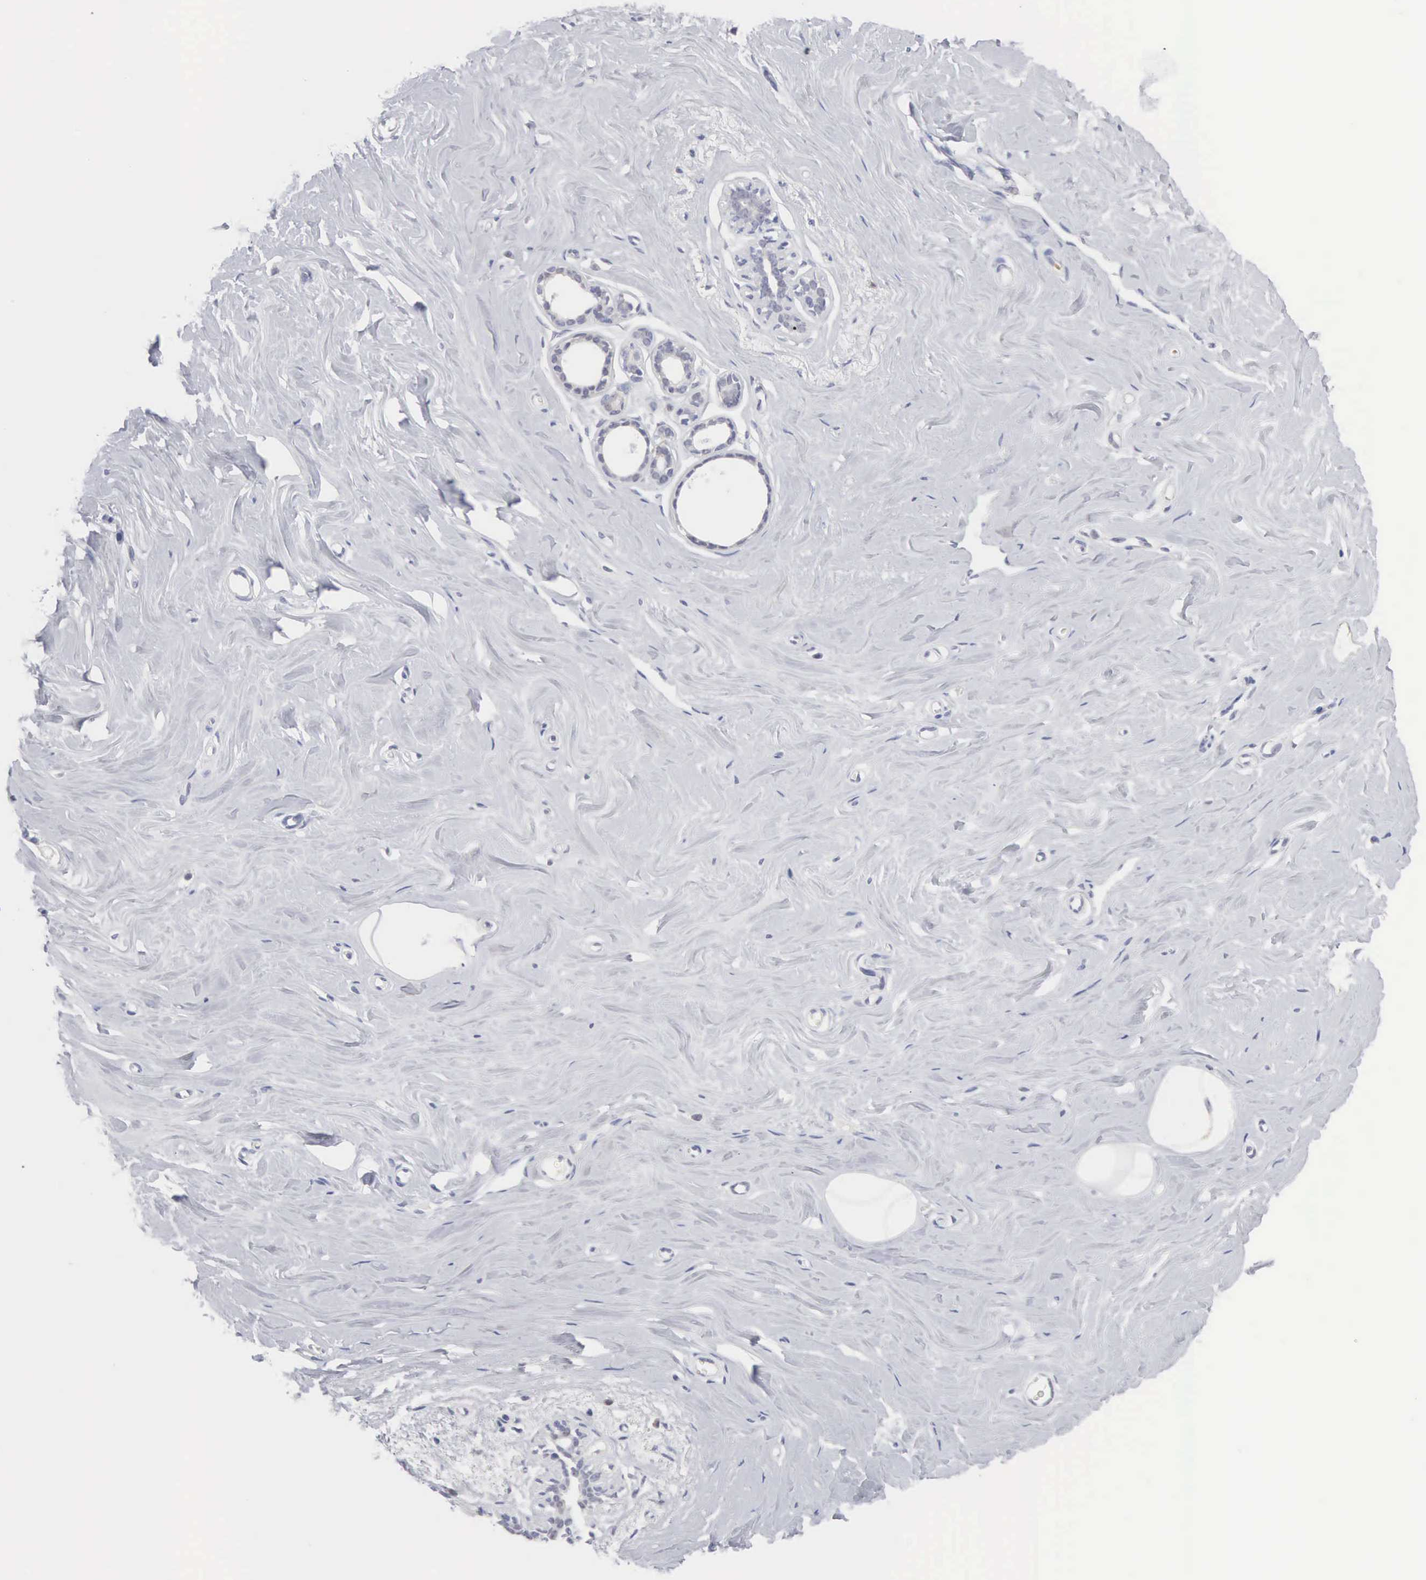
{"staining": {"intensity": "negative", "quantity": "none", "location": "none"}, "tissue": "breast", "cell_type": "Adipocytes", "image_type": "normal", "snomed": [{"axis": "morphology", "description": "Normal tissue, NOS"}, {"axis": "topography", "description": "Breast"}], "caption": "Immunohistochemistry micrograph of benign human breast stained for a protein (brown), which reveals no positivity in adipocytes.", "gene": "ACOT4", "patient": {"sex": "female", "age": 45}}